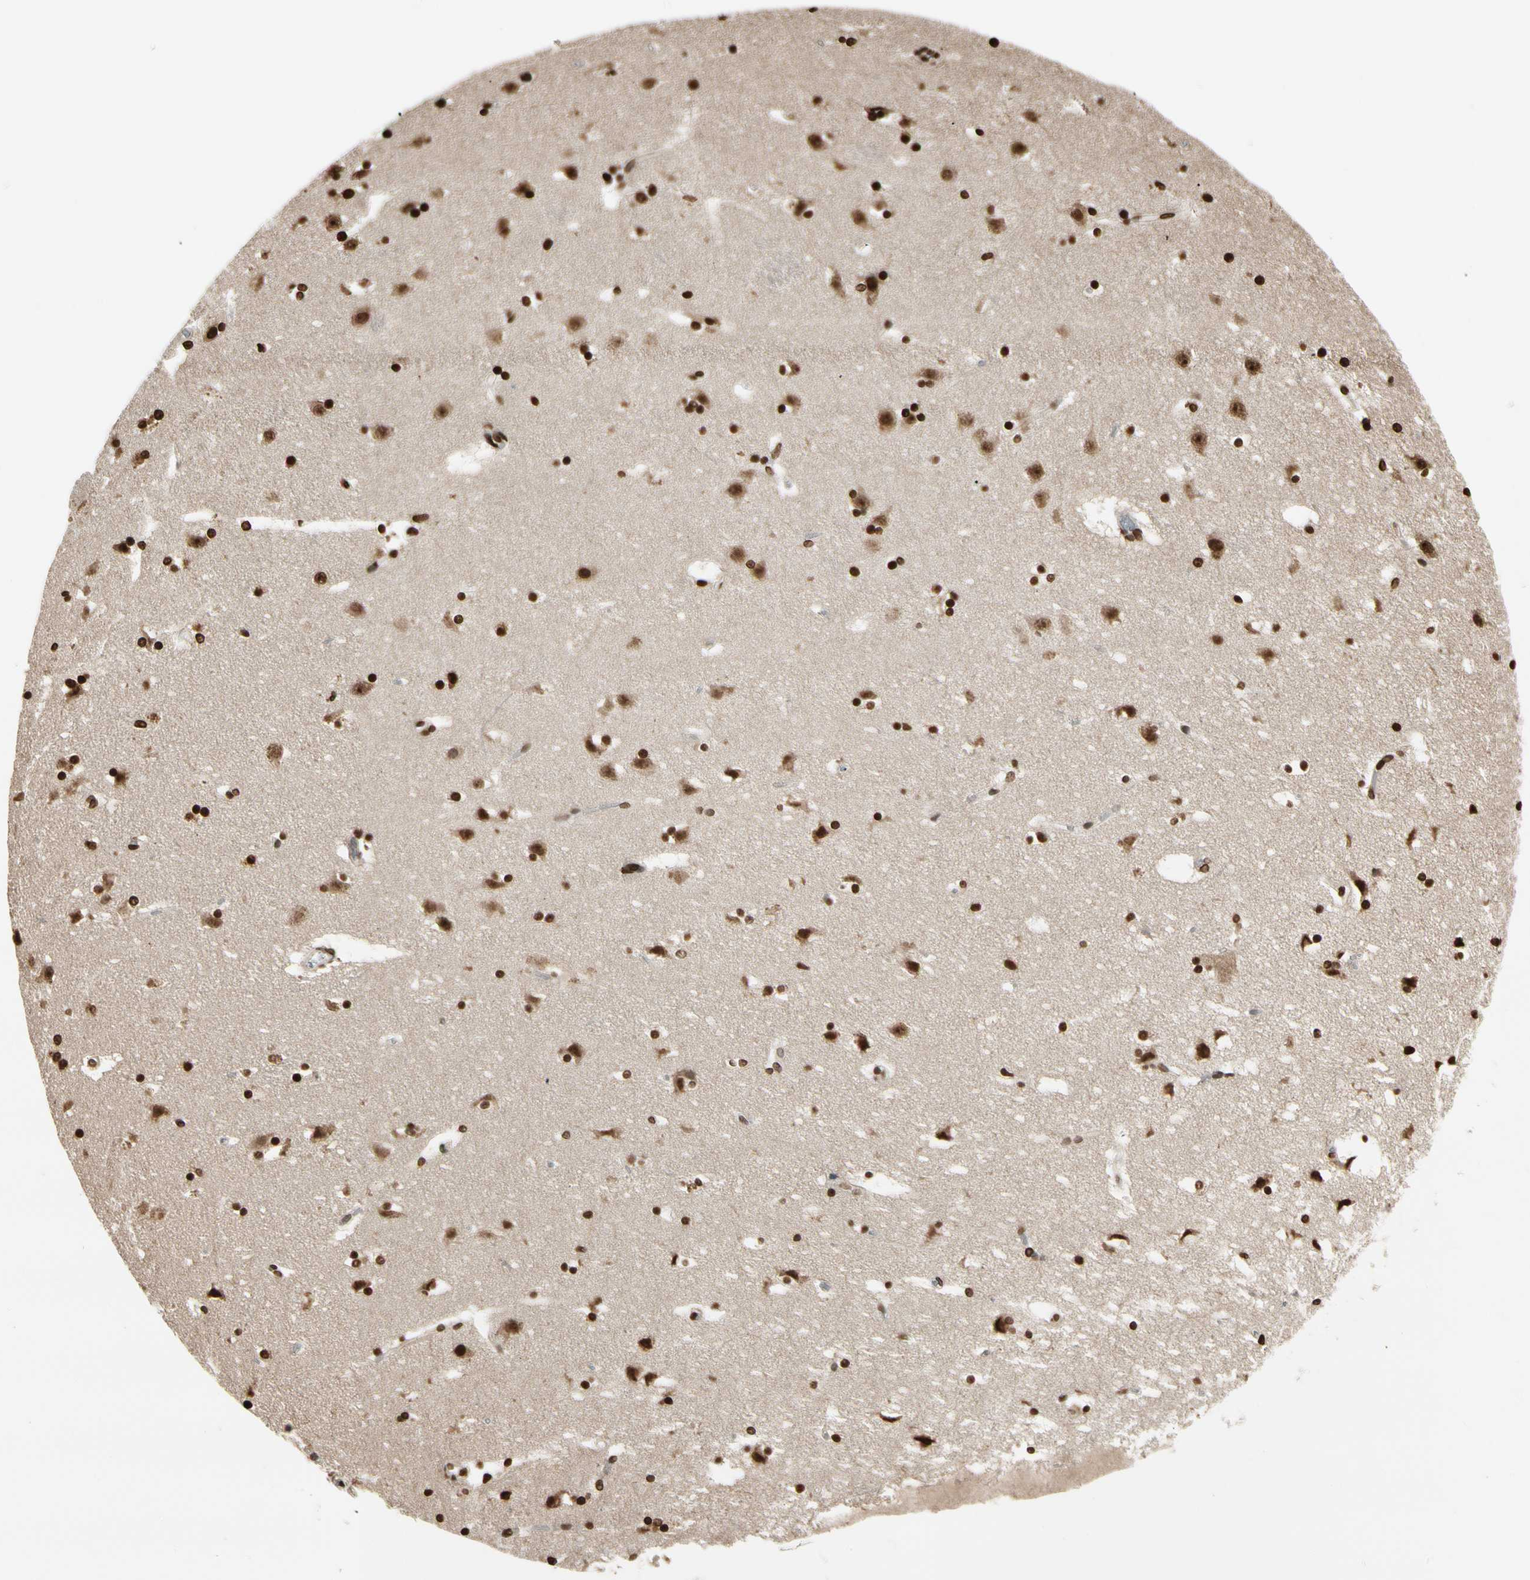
{"staining": {"intensity": "strong", "quantity": ">75%", "location": "cytoplasmic/membranous,nuclear"}, "tissue": "caudate", "cell_type": "Glial cells", "image_type": "normal", "snomed": [{"axis": "morphology", "description": "Normal tissue, NOS"}, {"axis": "topography", "description": "Lateral ventricle wall"}], "caption": "Immunohistochemical staining of benign caudate shows high levels of strong cytoplasmic/membranous,nuclear expression in approximately >75% of glial cells. The protein of interest is shown in brown color, while the nuclei are stained blue.", "gene": "EVC", "patient": {"sex": "male", "age": 45}}